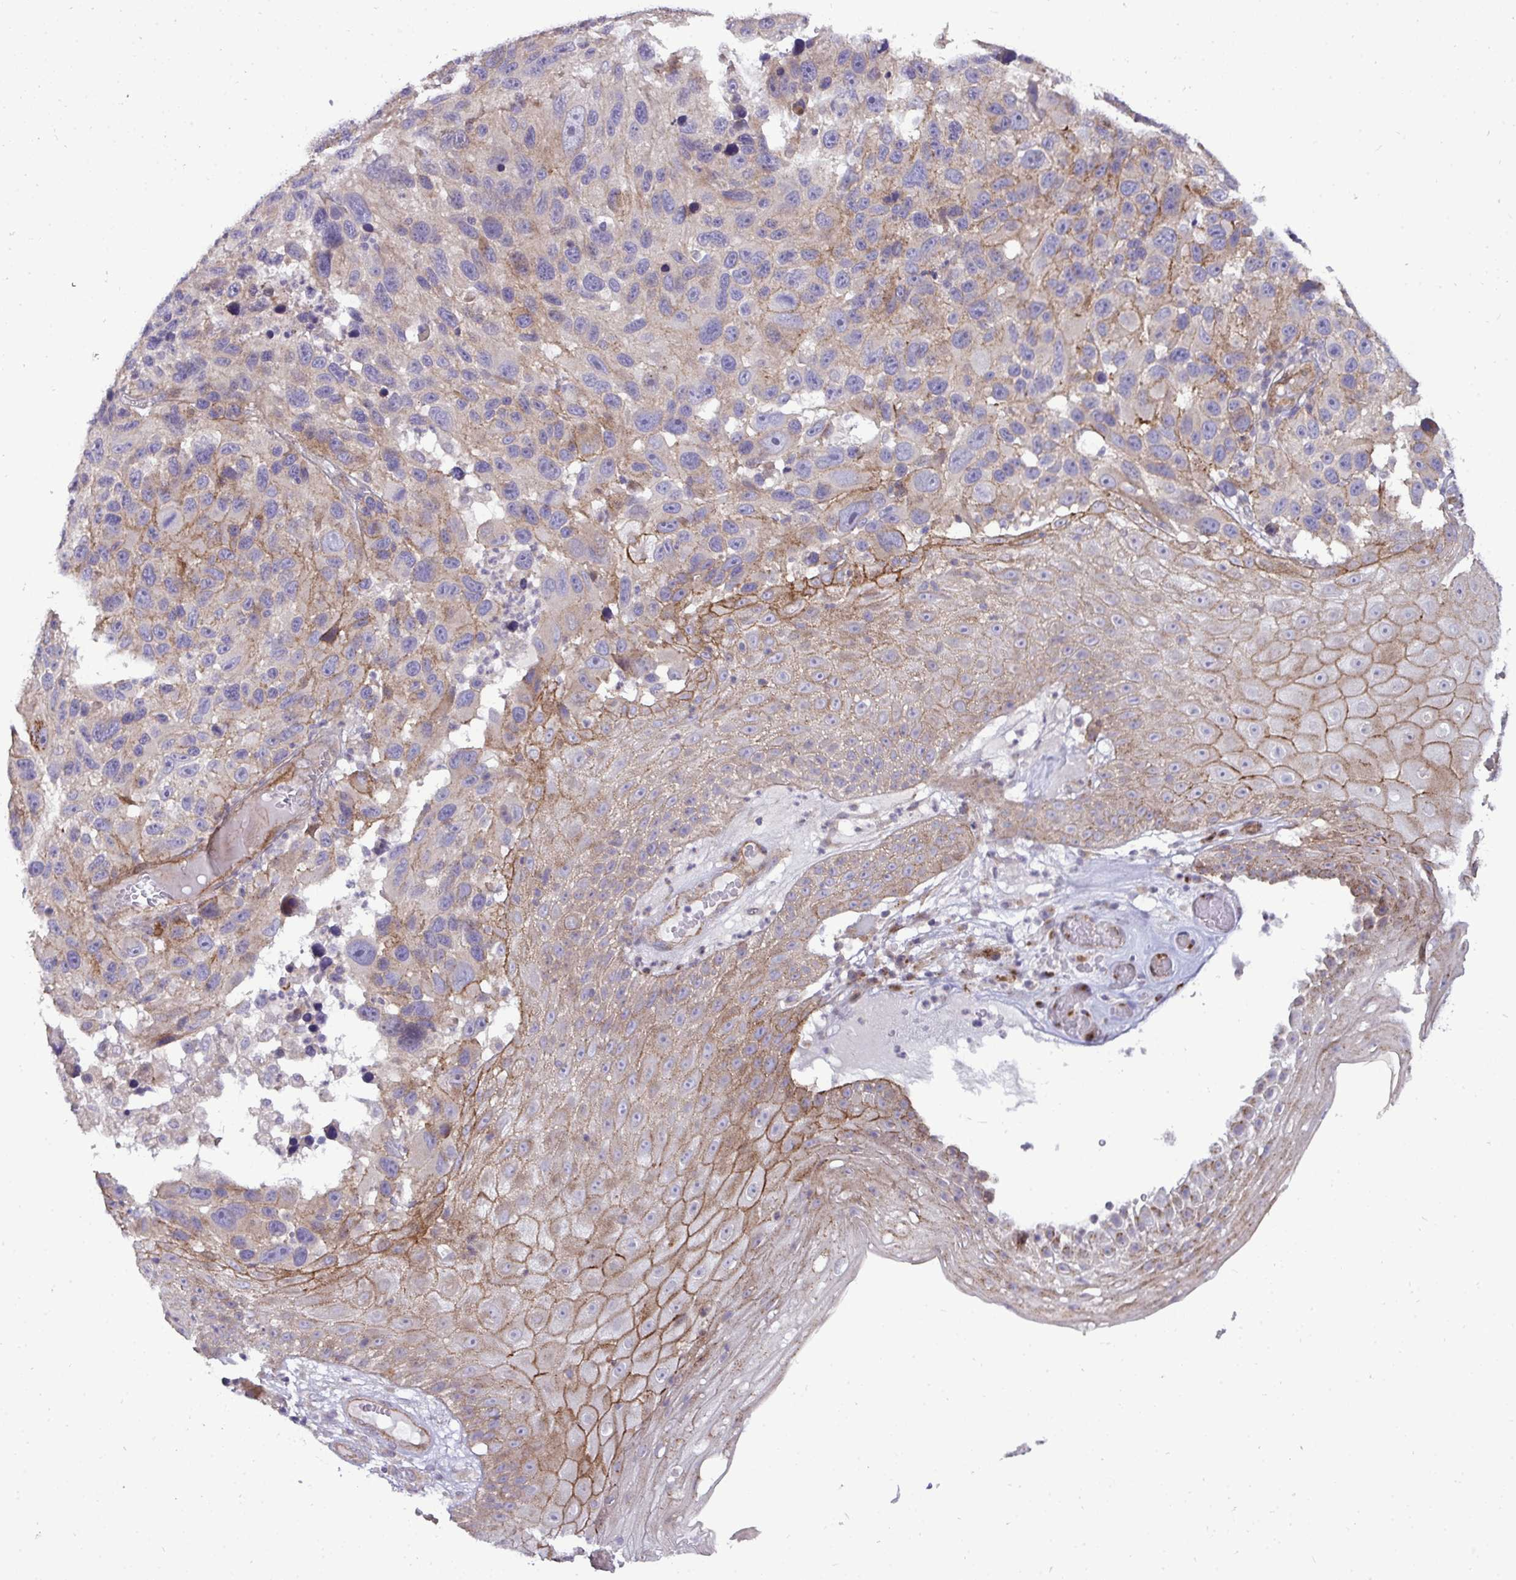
{"staining": {"intensity": "moderate", "quantity": "<25%", "location": "cytoplasmic/membranous"}, "tissue": "melanoma", "cell_type": "Tumor cells", "image_type": "cancer", "snomed": [{"axis": "morphology", "description": "Malignant melanoma, NOS"}, {"axis": "topography", "description": "Skin"}], "caption": "A photomicrograph of melanoma stained for a protein exhibits moderate cytoplasmic/membranous brown staining in tumor cells.", "gene": "SH2D1B", "patient": {"sex": "male", "age": 53}}